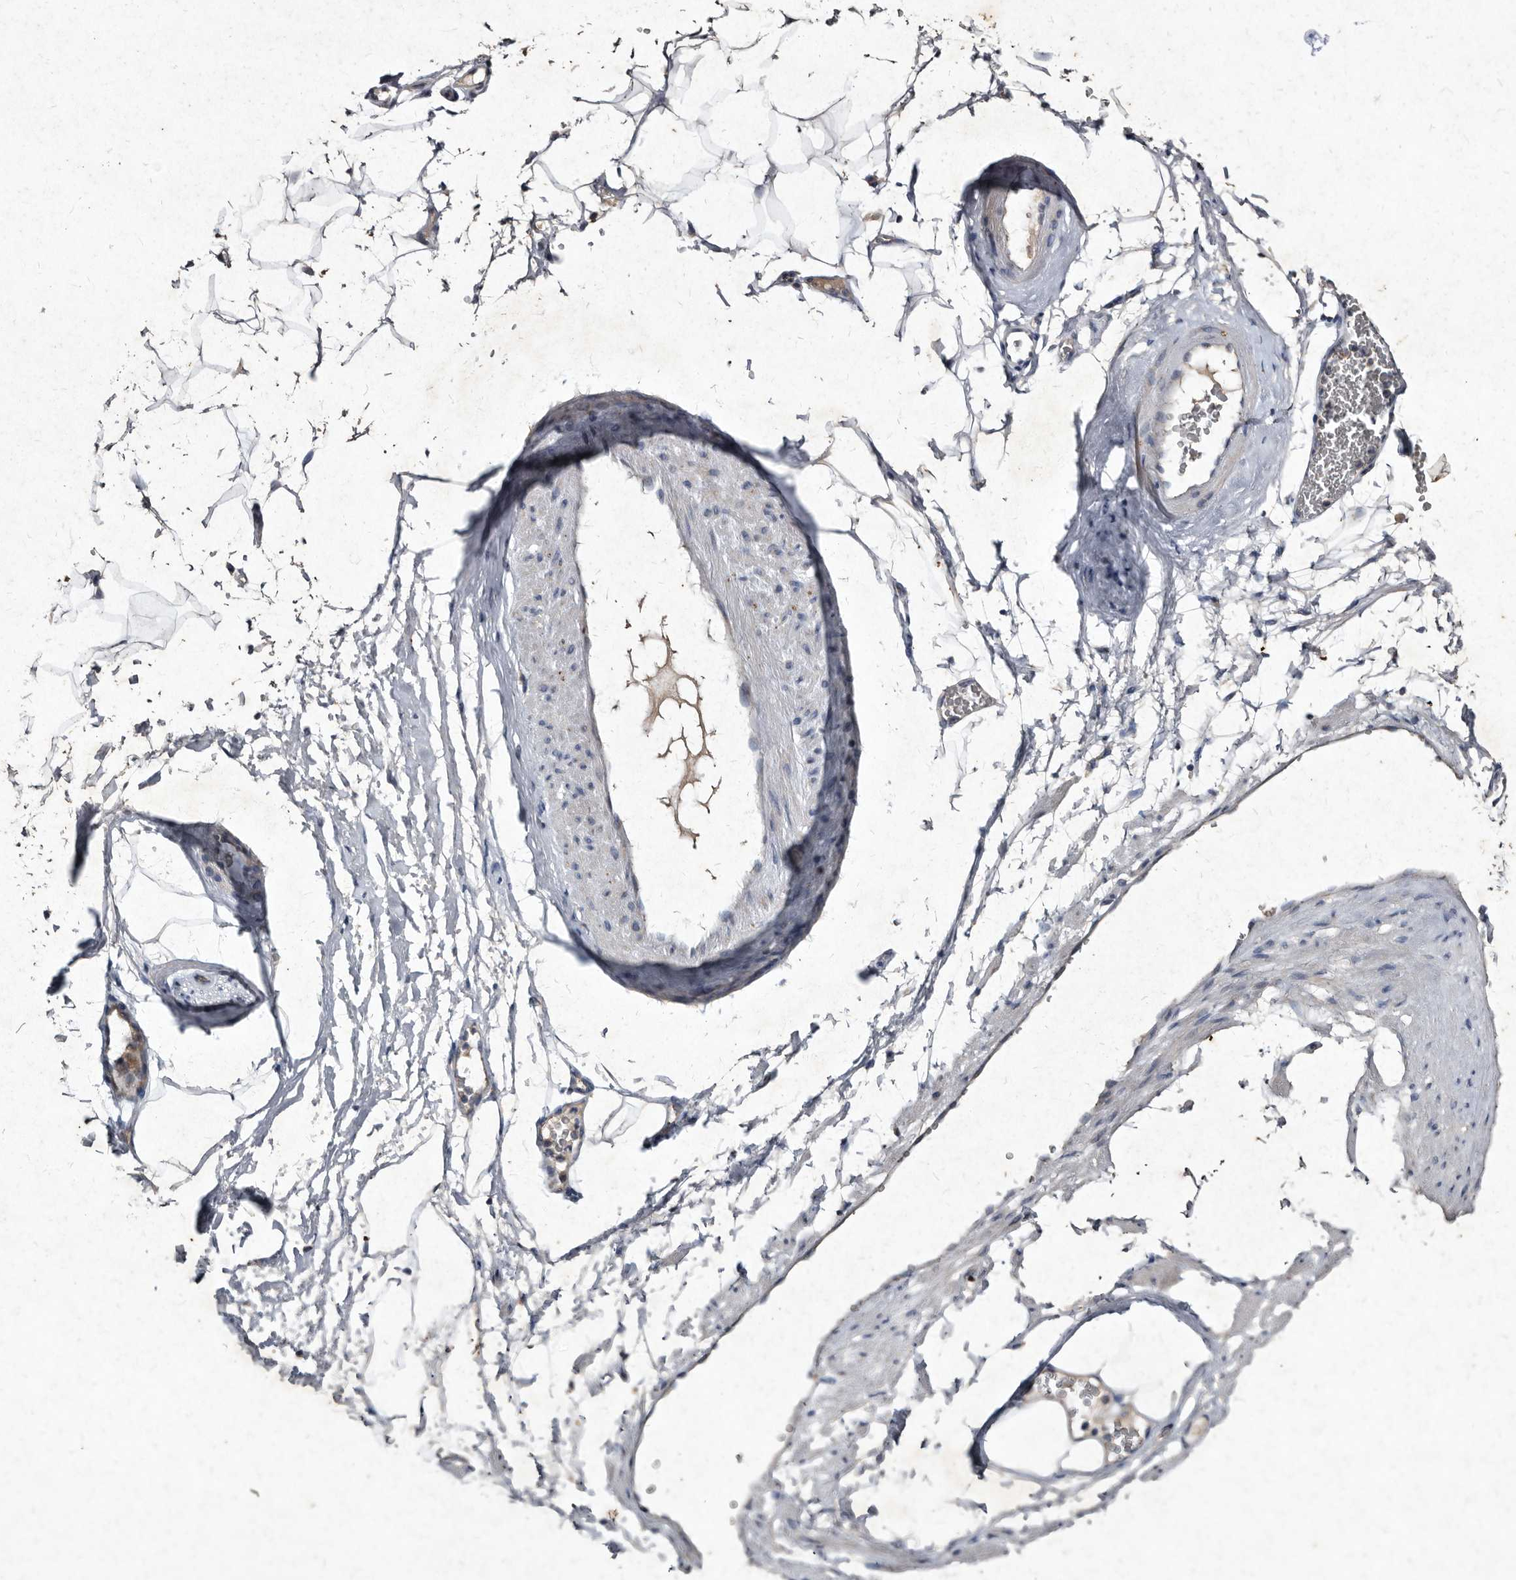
{"staining": {"intensity": "negative", "quantity": "none", "location": "none"}, "tissue": "adipose tissue", "cell_type": "Adipocytes", "image_type": "normal", "snomed": [{"axis": "morphology", "description": "Normal tissue, NOS"}, {"axis": "morphology", "description": "Adenocarcinoma, Low grade"}, {"axis": "topography", "description": "Prostate"}, {"axis": "topography", "description": "Peripheral nerve tissue"}], "caption": "Immunohistochemistry (IHC) photomicrograph of normal human adipose tissue stained for a protein (brown), which exhibits no expression in adipocytes. (Immunohistochemistry (IHC), brightfield microscopy, high magnification).", "gene": "YPEL1", "patient": {"sex": "male", "age": 63}}